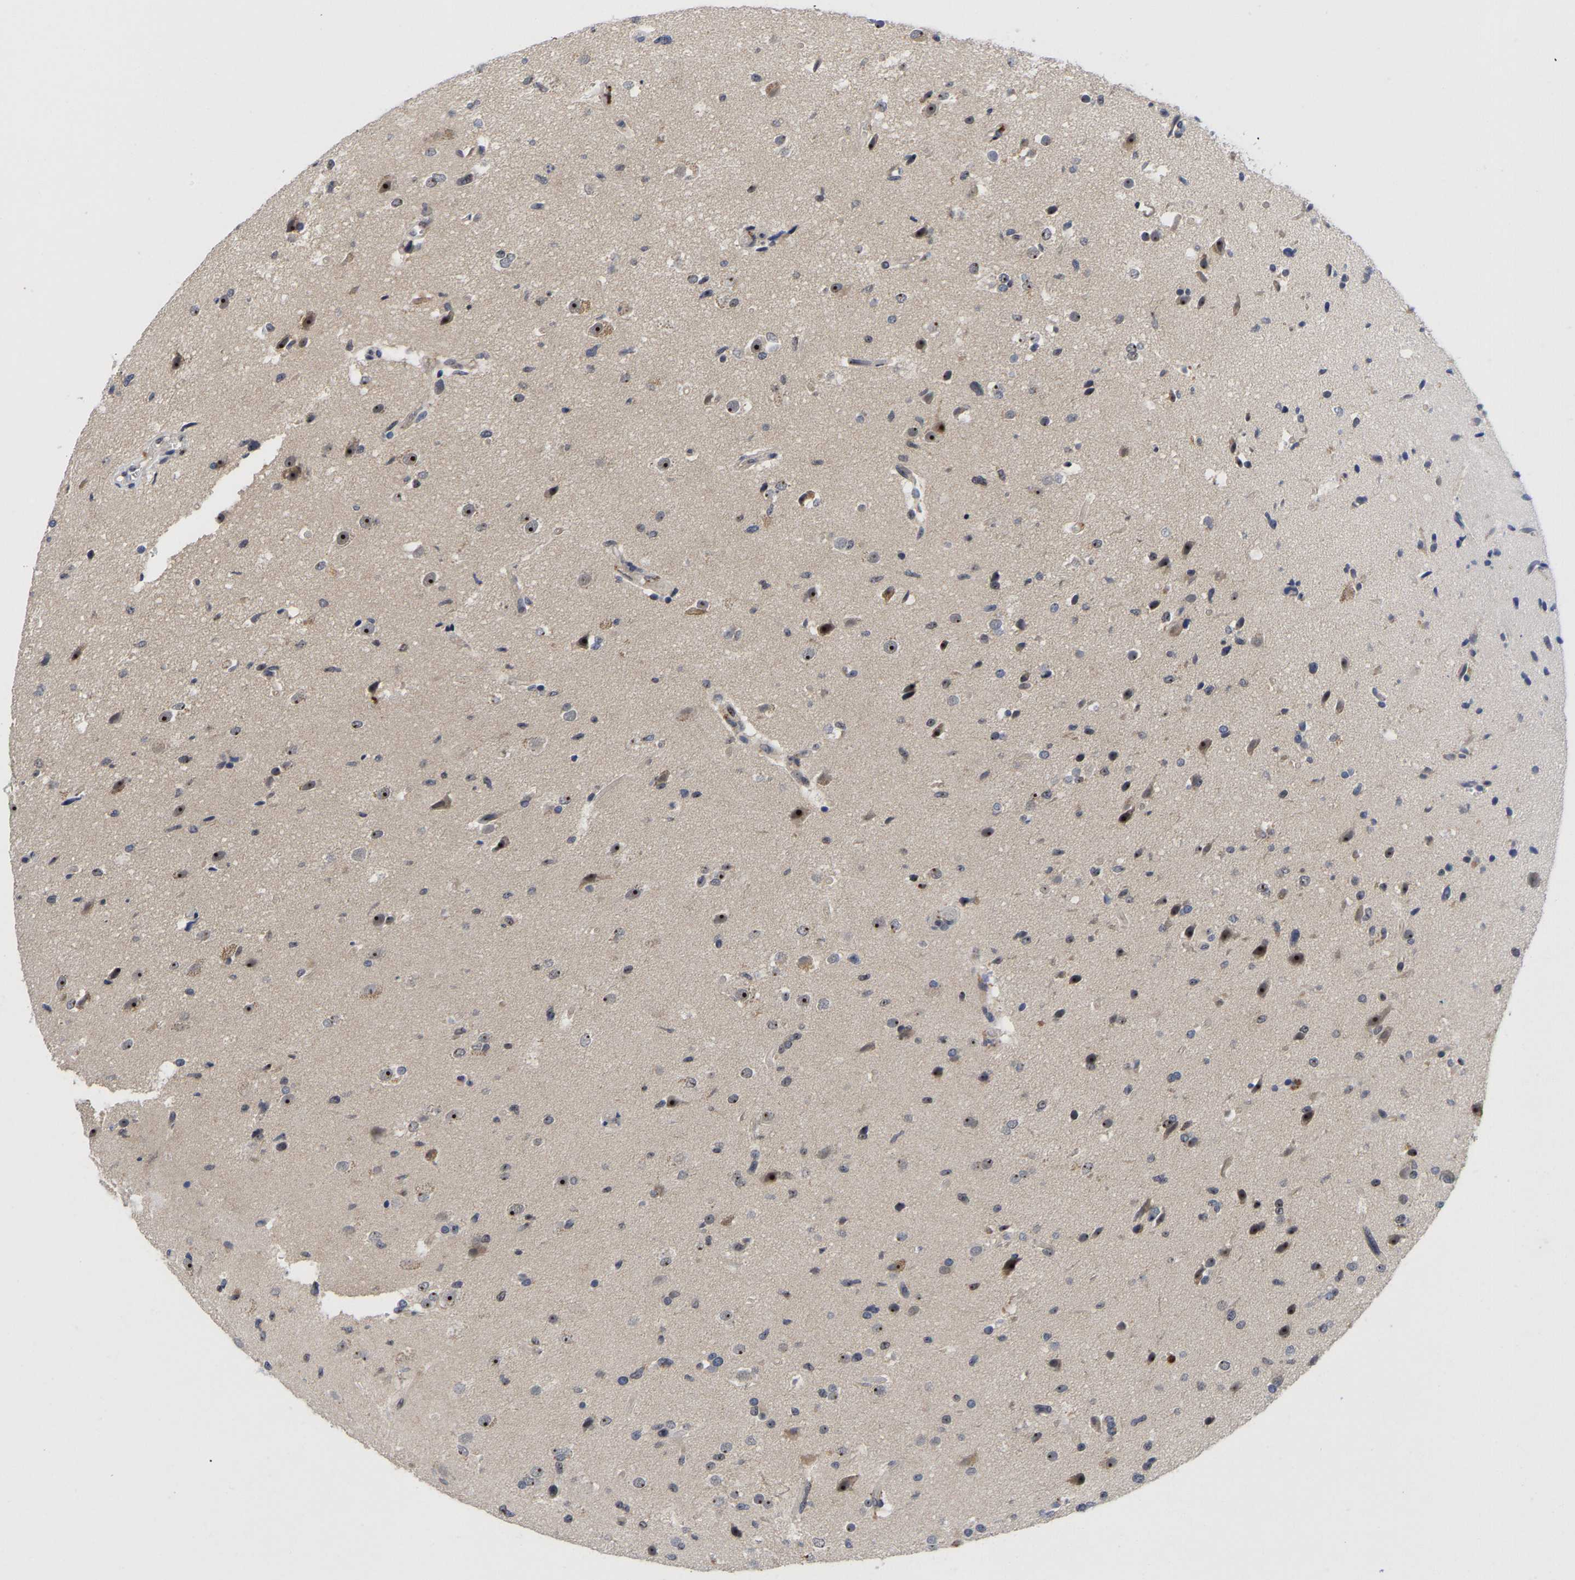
{"staining": {"intensity": "moderate", "quantity": ">75%", "location": "nuclear"}, "tissue": "glioma", "cell_type": "Tumor cells", "image_type": "cancer", "snomed": [{"axis": "morphology", "description": "Glioma, malignant, High grade"}, {"axis": "topography", "description": "Brain"}], "caption": "A medium amount of moderate nuclear expression is seen in approximately >75% of tumor cells in malignant glioma (high-grade) tissue. (DAB (3,3'-diaminobenzidine) IHC, brown staining for protein, blue staining for nuclei).", "gene": "NLE1", "patient": {"sex": "male", "age": 33}}